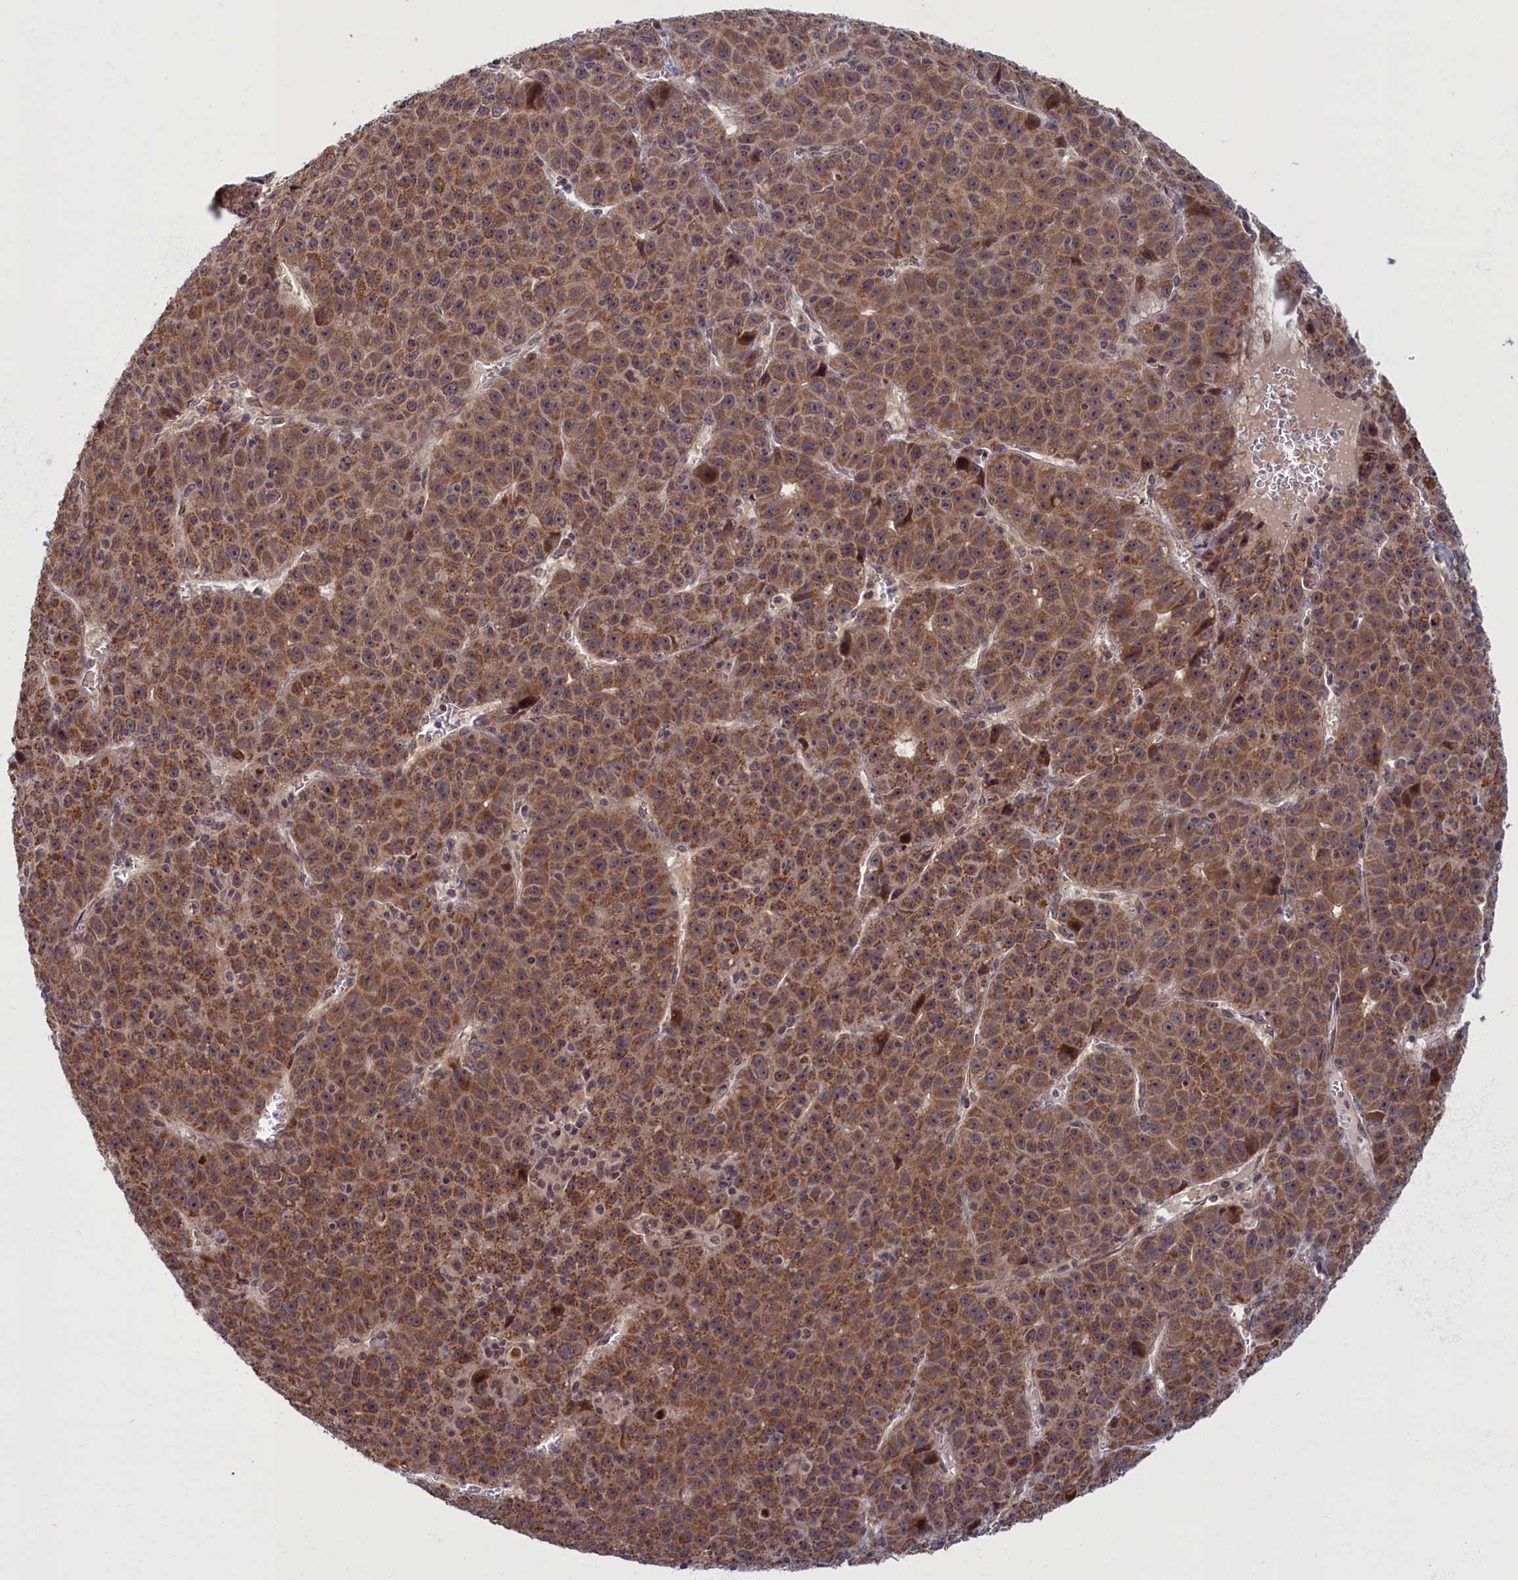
{"staining": {"intensity": "strong", "quantity": ">75%", "location": "cytoplasmic/membranous"}, "tissue": "liver cancer", "cell_type": "Tumor cells", "image_type": "cancer", "snomed": [{"axis": "morphology", "description": "Carcinoma, Hepatocellular, NOS"}, {"axis": "topography", "description": "Liver"}], "caption": "DAB (3,3'-diaminobenzidine) immunohistochemical staining of human liver hepatocellular carcinoma displays strong cytoplasmic/membranous protein positivity in approximately >75% of tumor cells. Using DAB (brown) and hematoxylin (blue) stains, captured at high magnification using brightfield microscopy.", "gene": "PLA2G10", "patient": {"sex": "female", "age": 53}}